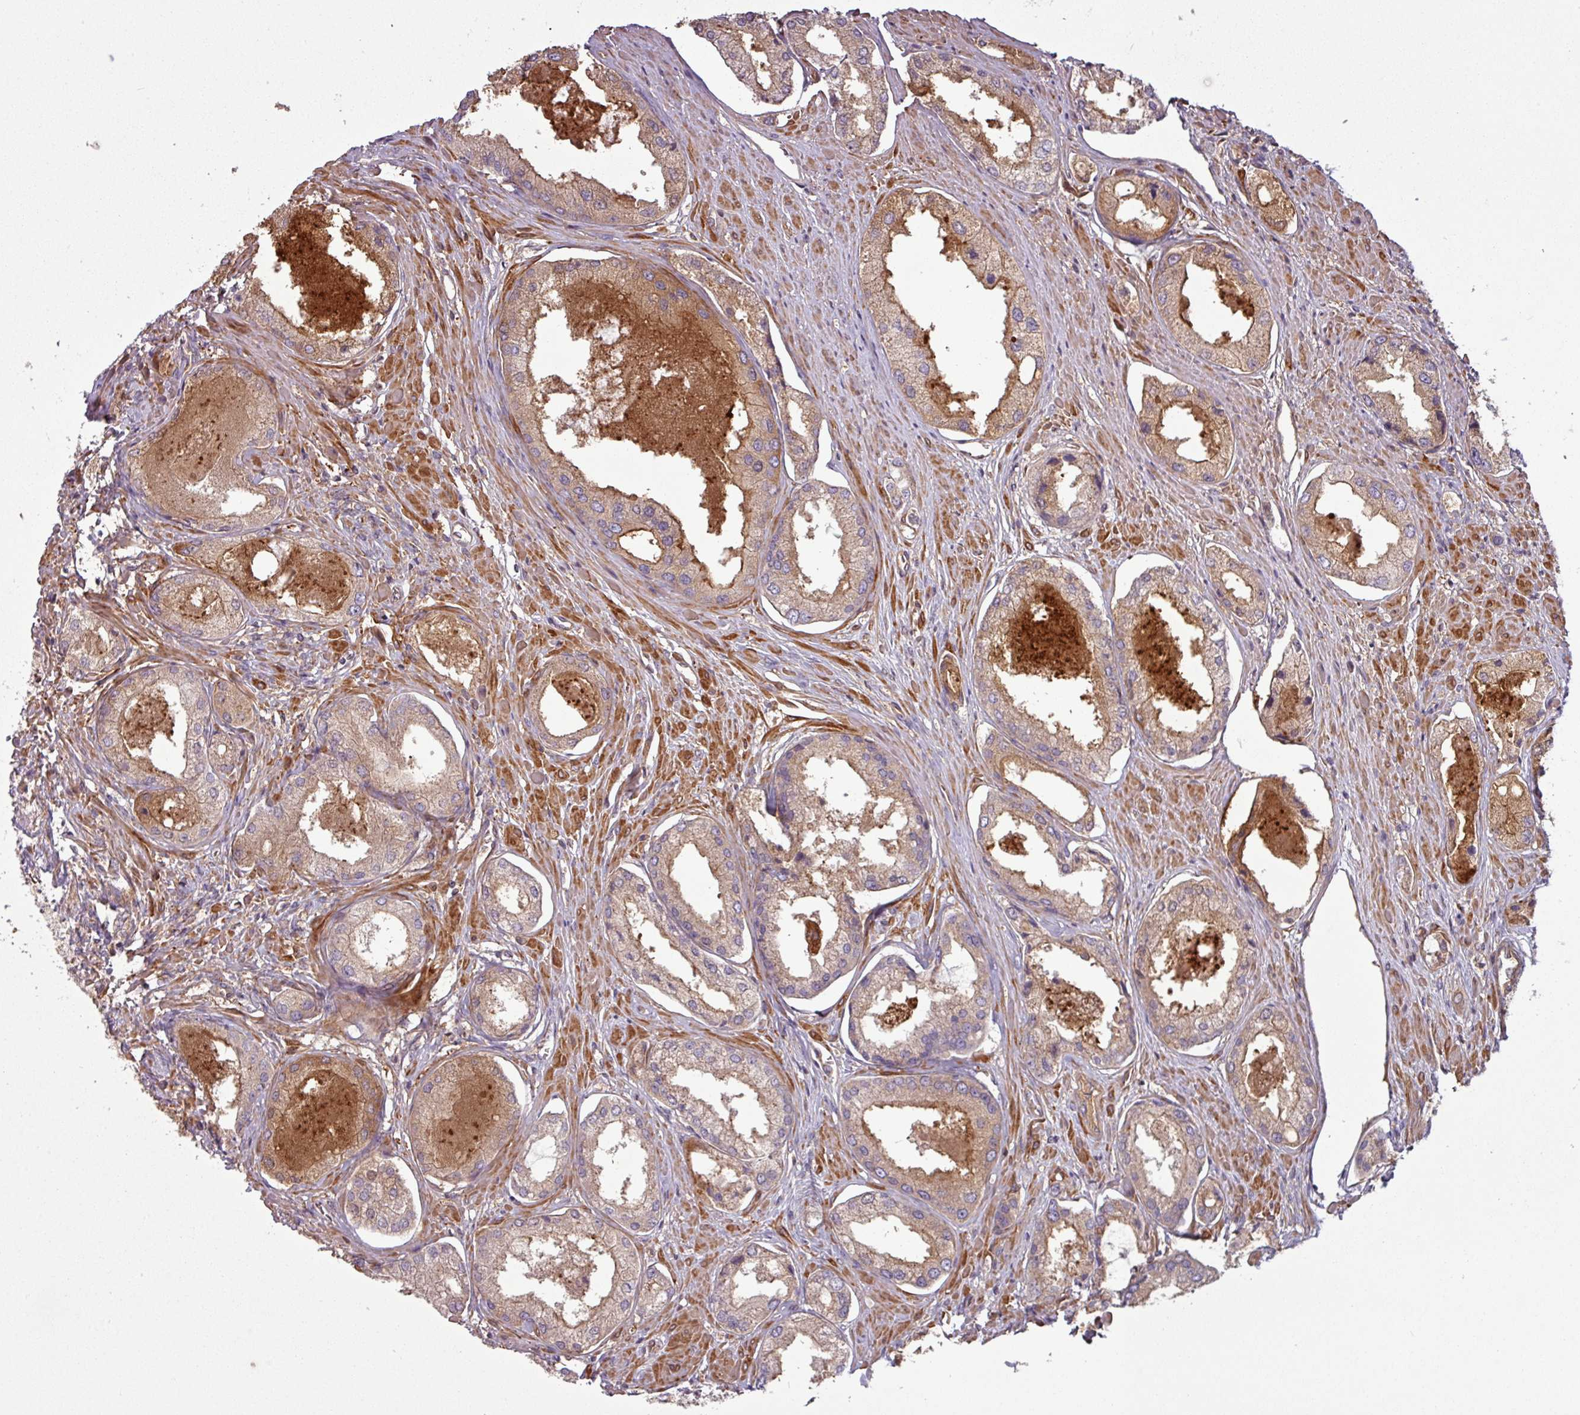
{"staining": {"intensity": "weak", "quantity": "25%-75%", "location": "cytoplasmic/membranous"}, "tissue": "prostate cancer", "cell_type": "Tumor cells", "image_type": "cancer", "snomed": [{"axis": "morphology", "description": "Adenocarcinoma, Low grade"}, {"axis": "topography", "description": "Prostate"}], "caption": "DAB immunohistochemical staining of low-grade adenocarcinoma (prostate) demonstrates weak cytoplasmic/membranous protein staining in about 25%-75% of tumor cells.", "gene": "SNRNP25", "patient": {"sex": "male", "age": 68}}